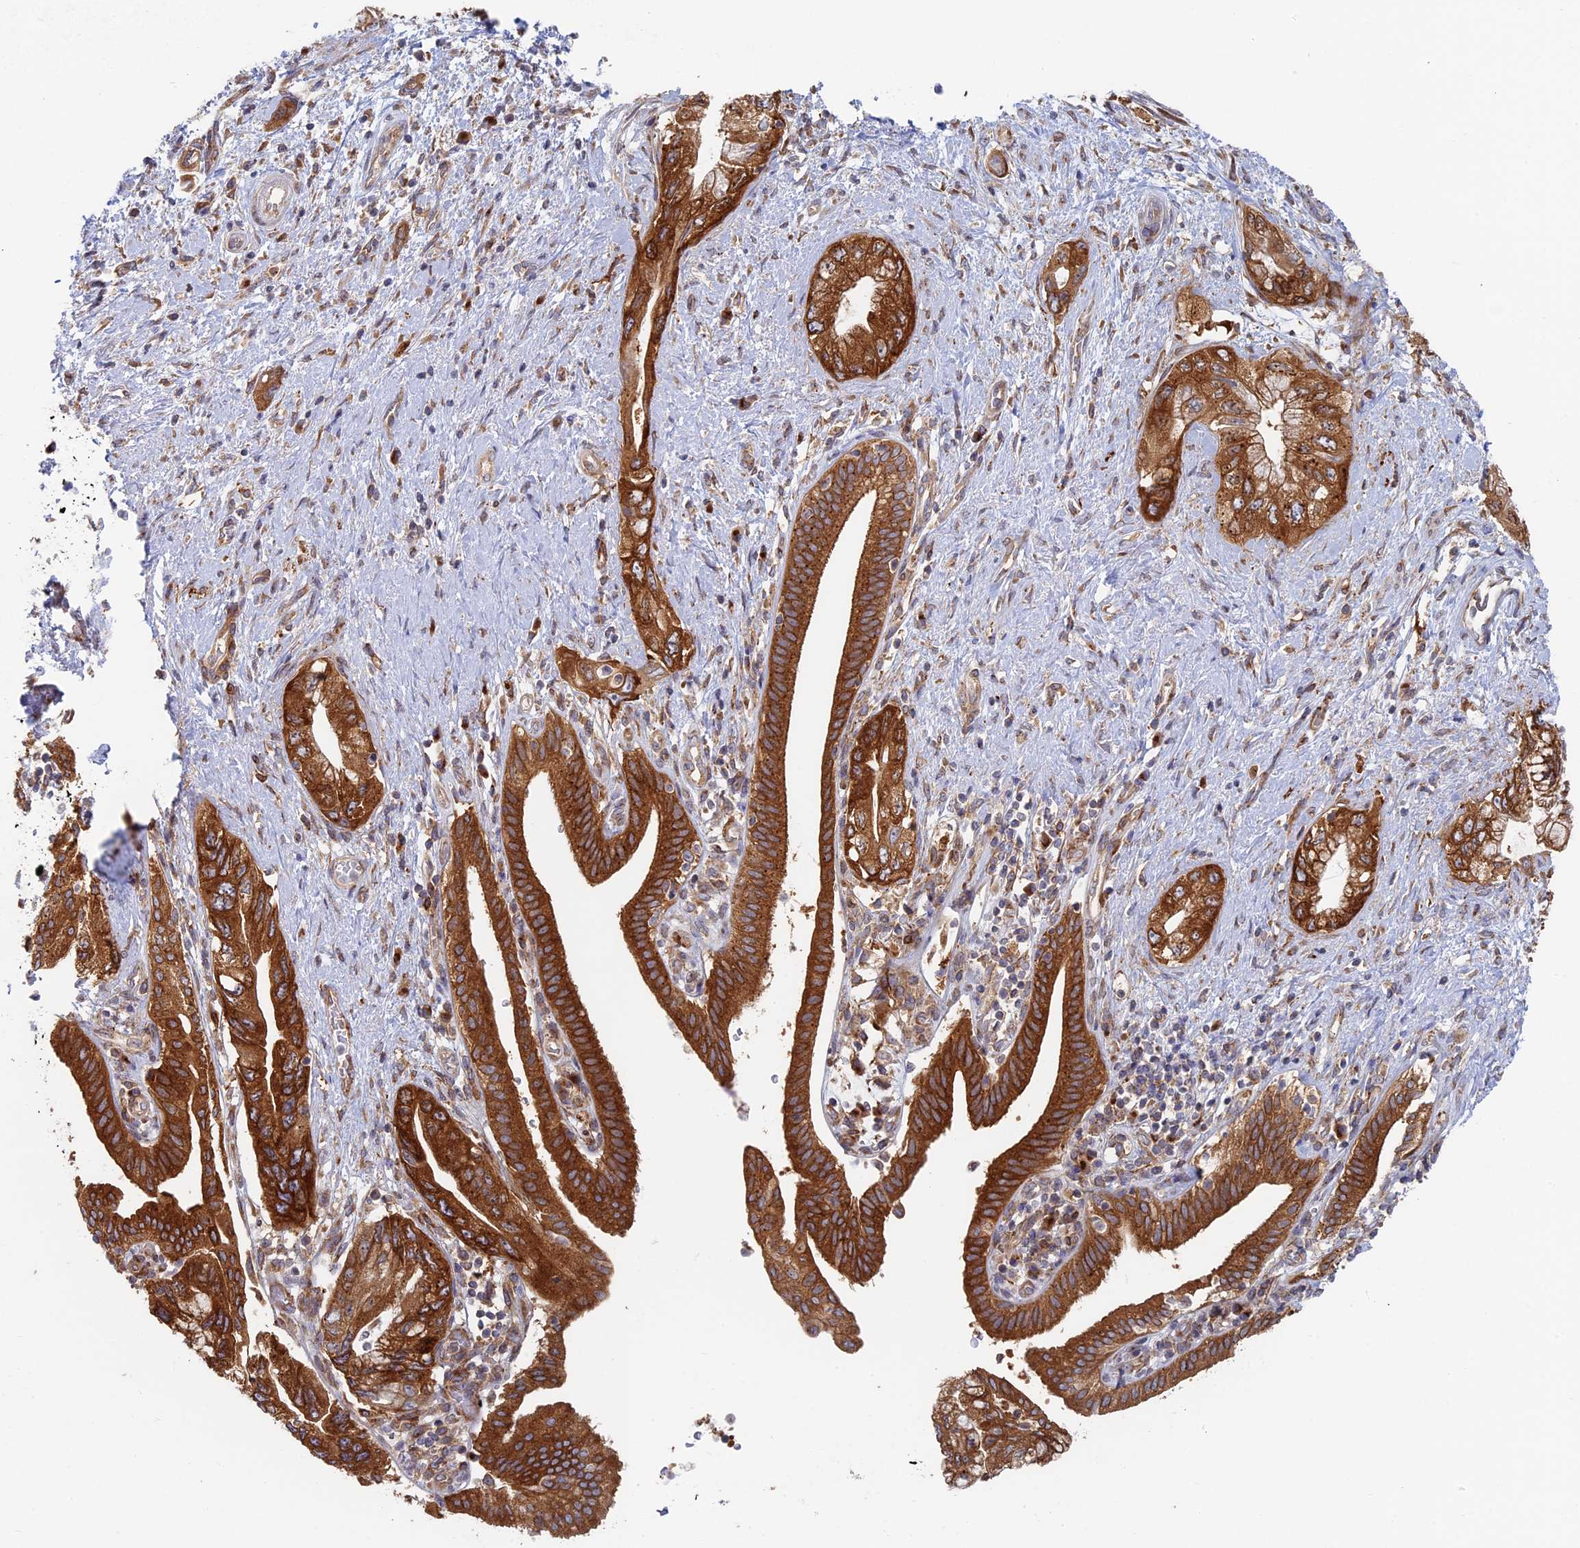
{"staining": {"intensity": "strong", "quantity": "25%-75%", "location": "cytoplasmic/membranous"}, "tissue": "pancreatic cancer", "cell_type": "Tumor cells", "image_type": "cancer", "snomed": [{"axis": "morphology", "description": "Adenocarcinoma, NOS"}, {"axis": "topography", "description": "Pancreas"}], "caption": "This micrograph exhibits immunohistochemistry (IHC) staining of human pancreatic cancer, with high strong cytoplasmic/membranous staining in about 25%-75% of tumor cells.", "gene": "TBC1D30", "patient": {"sex": "female", "age": 73}}